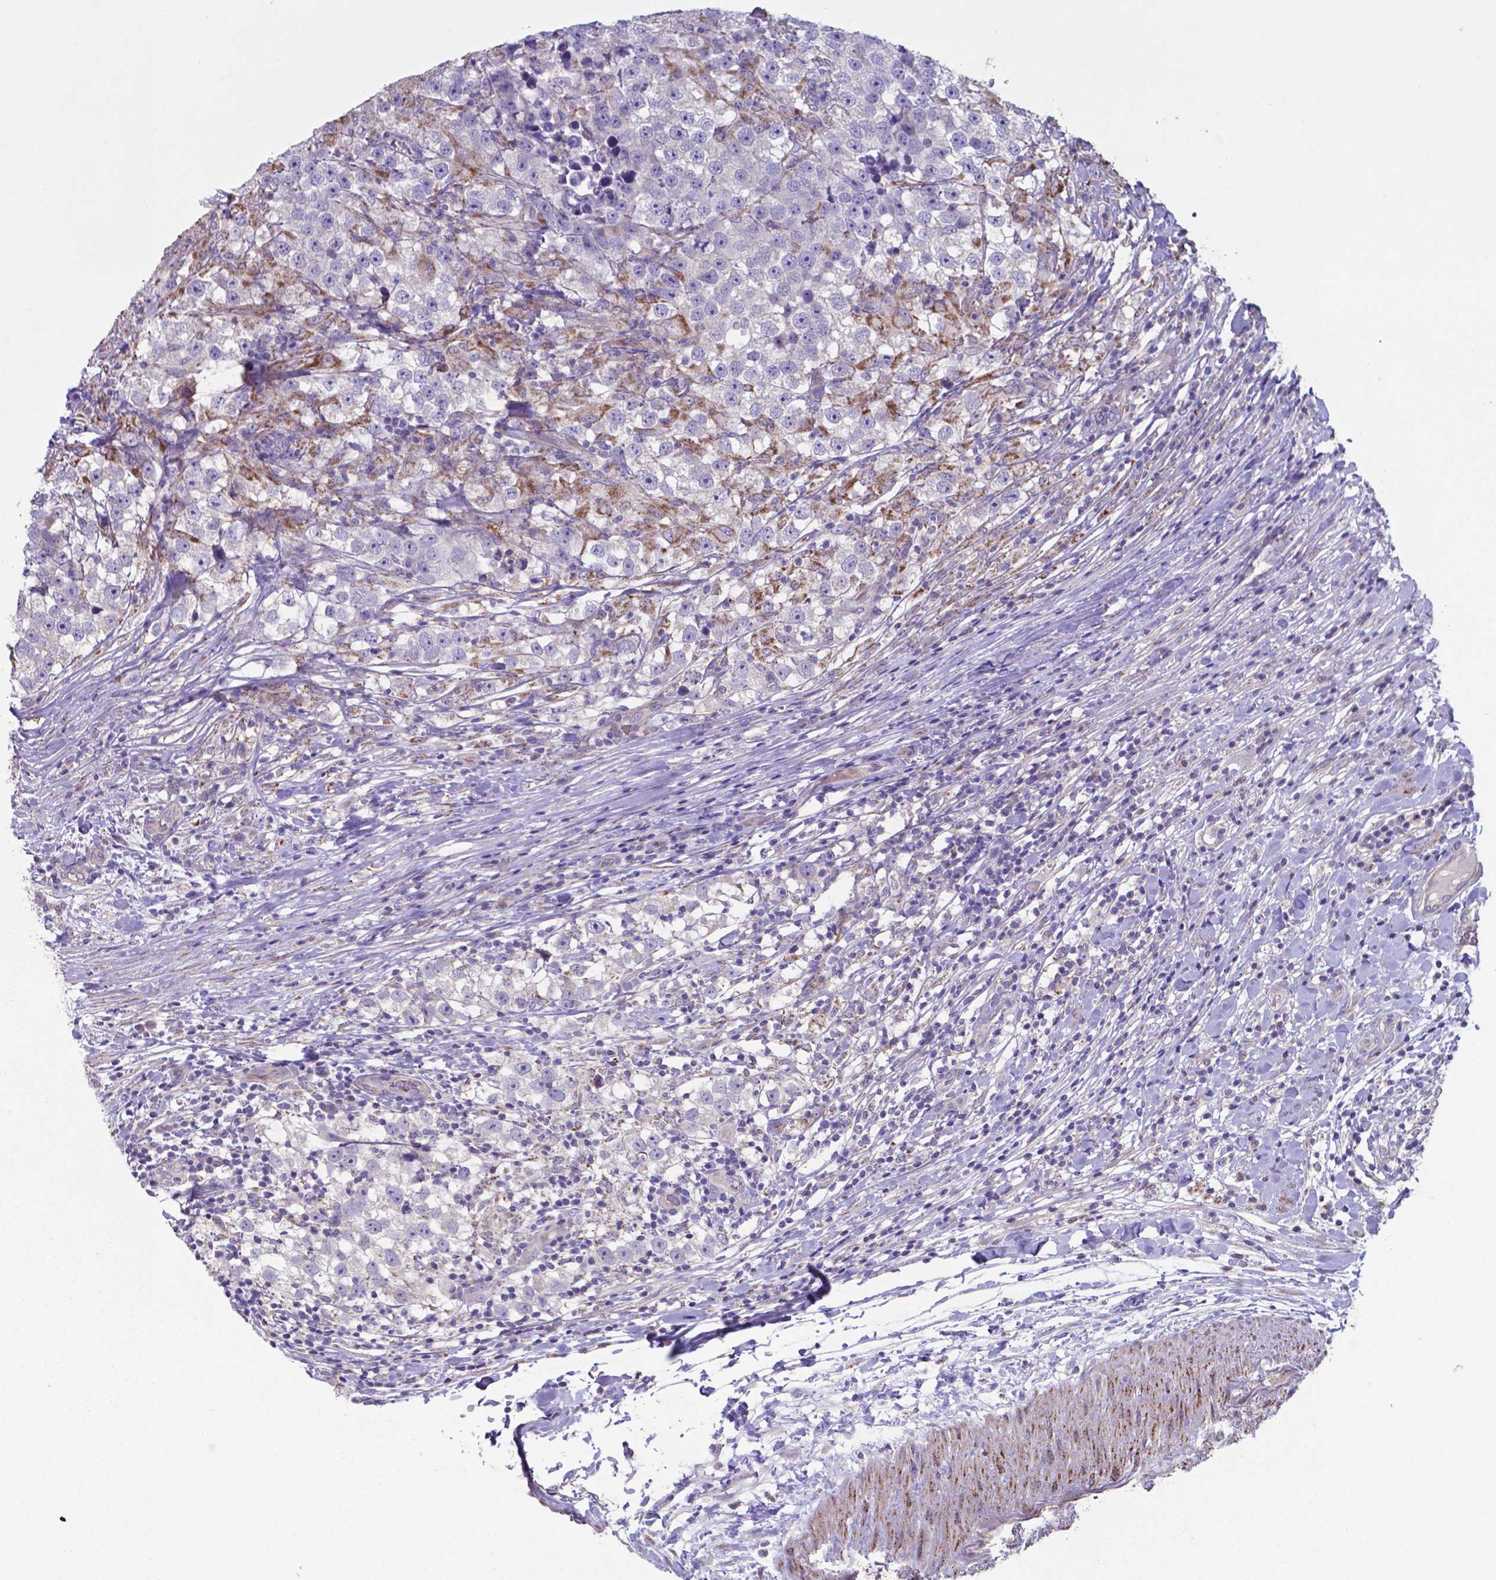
{"staining": {"intensity": "moderate", "quantity": "<25%", "location": "cytoplasmic/membranous"}, "tissue": "testis cancer", "cell_type": "Tumor cells", "image_type": "cancer", "snomed": [{"axis": "morphology", "description": "Seminoma, NOS"}, {"axis": "topography", "description": "Testis"}], "caption": "Human testis seminoma stained with a brown dye displays moderate cytoplasmic/membranous positive expression in about <25% of tumor cells.", "gene": "TYRO3", "patient": {"sex": "male", "age": 46}}